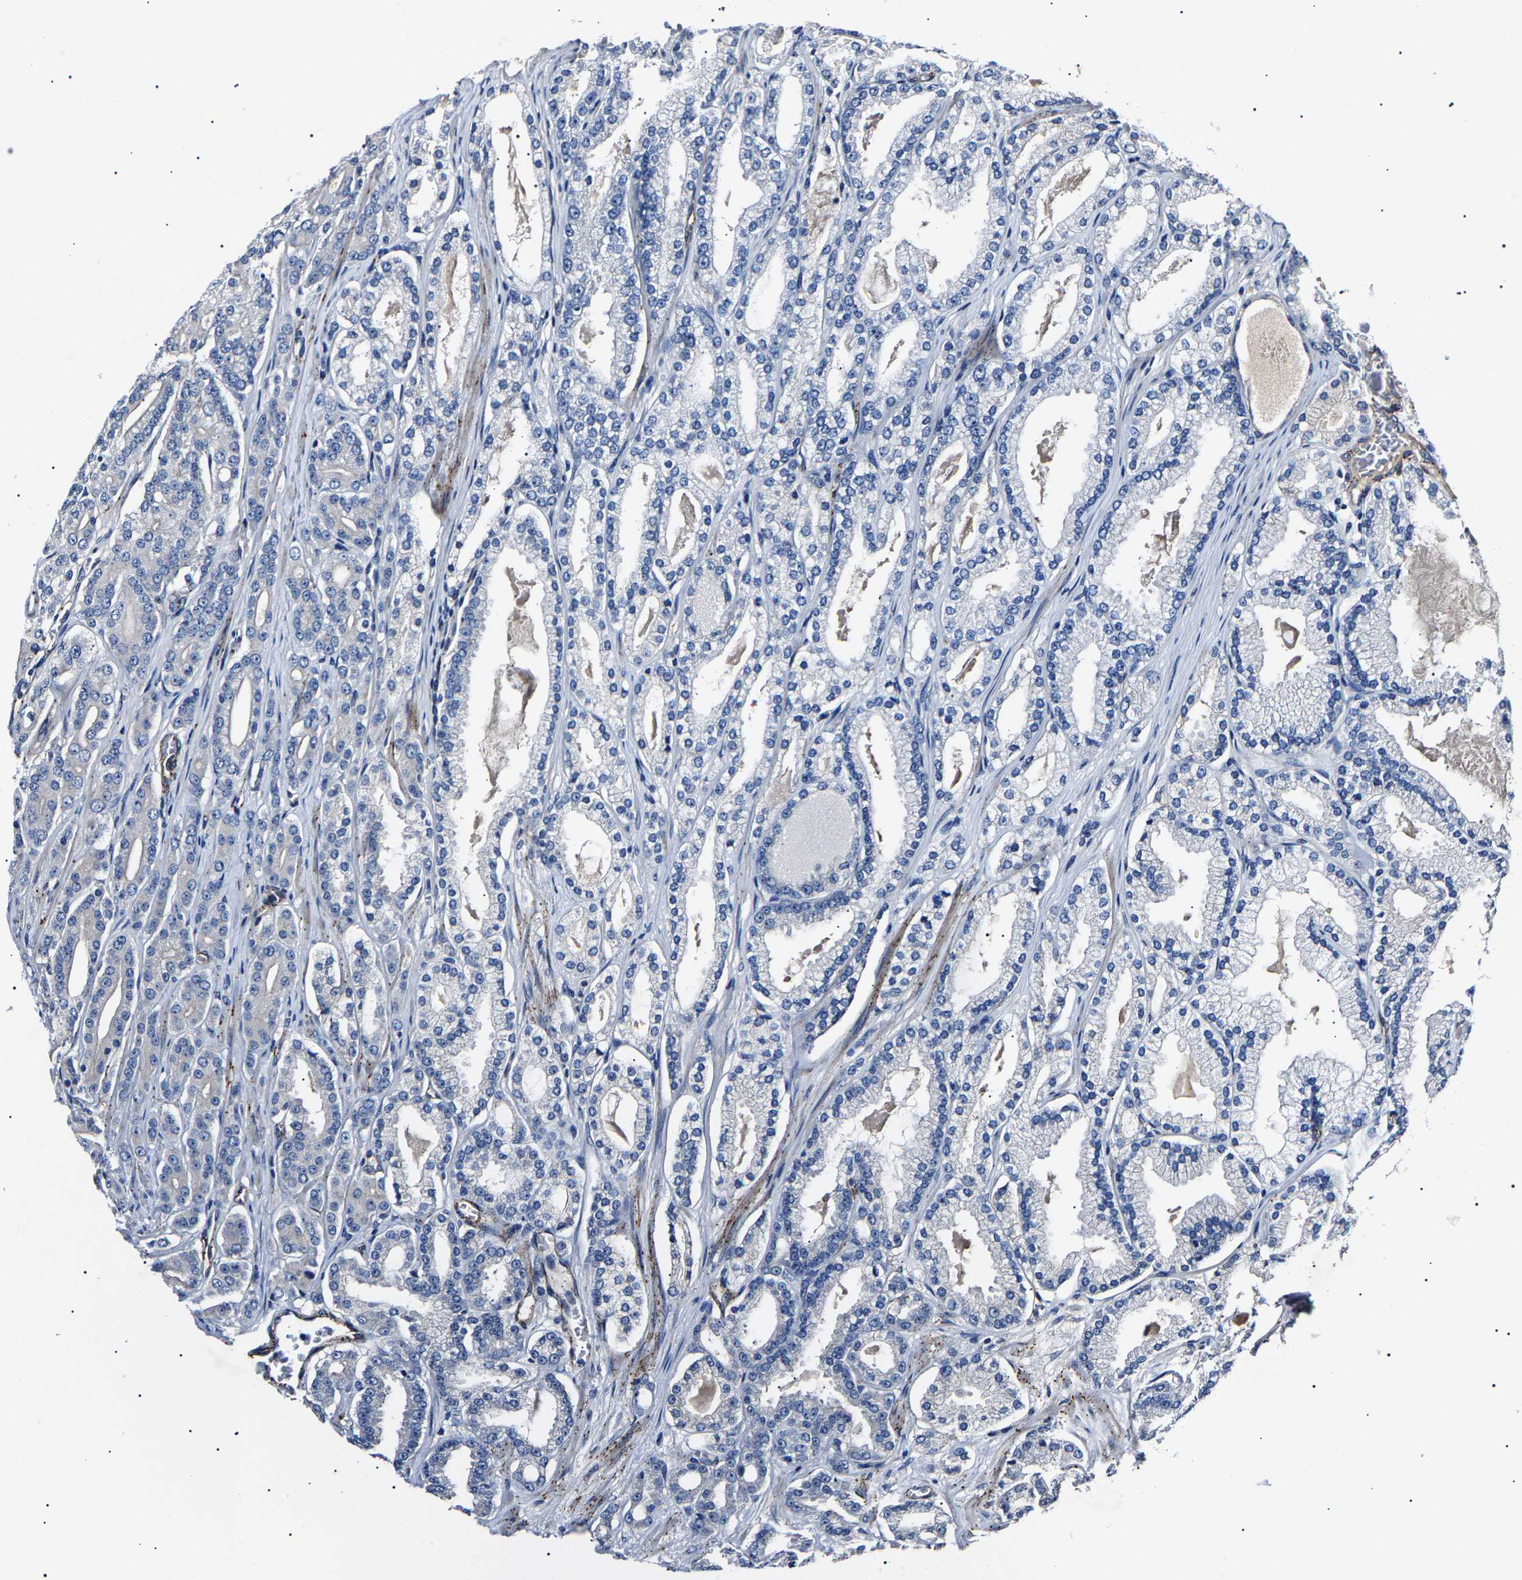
{"staining": {"intensity": "negative", "quantity": "none", "location": "none"}, "tissue": "prostate cancer", "cell_type": "Tumor cells", "image_type": "cancer", "snomed": [{"axis": "morphology", "description": "Adenocarcinoma, High grade"}, {"axis": "topography", "description": "Prostate"}], "caption": "Tumor cells show no significant staining in adenocarcinoma (high-grade) (prostate).", "gene": "KLHL42", "patient": {"sex": "male", "age": 71}}